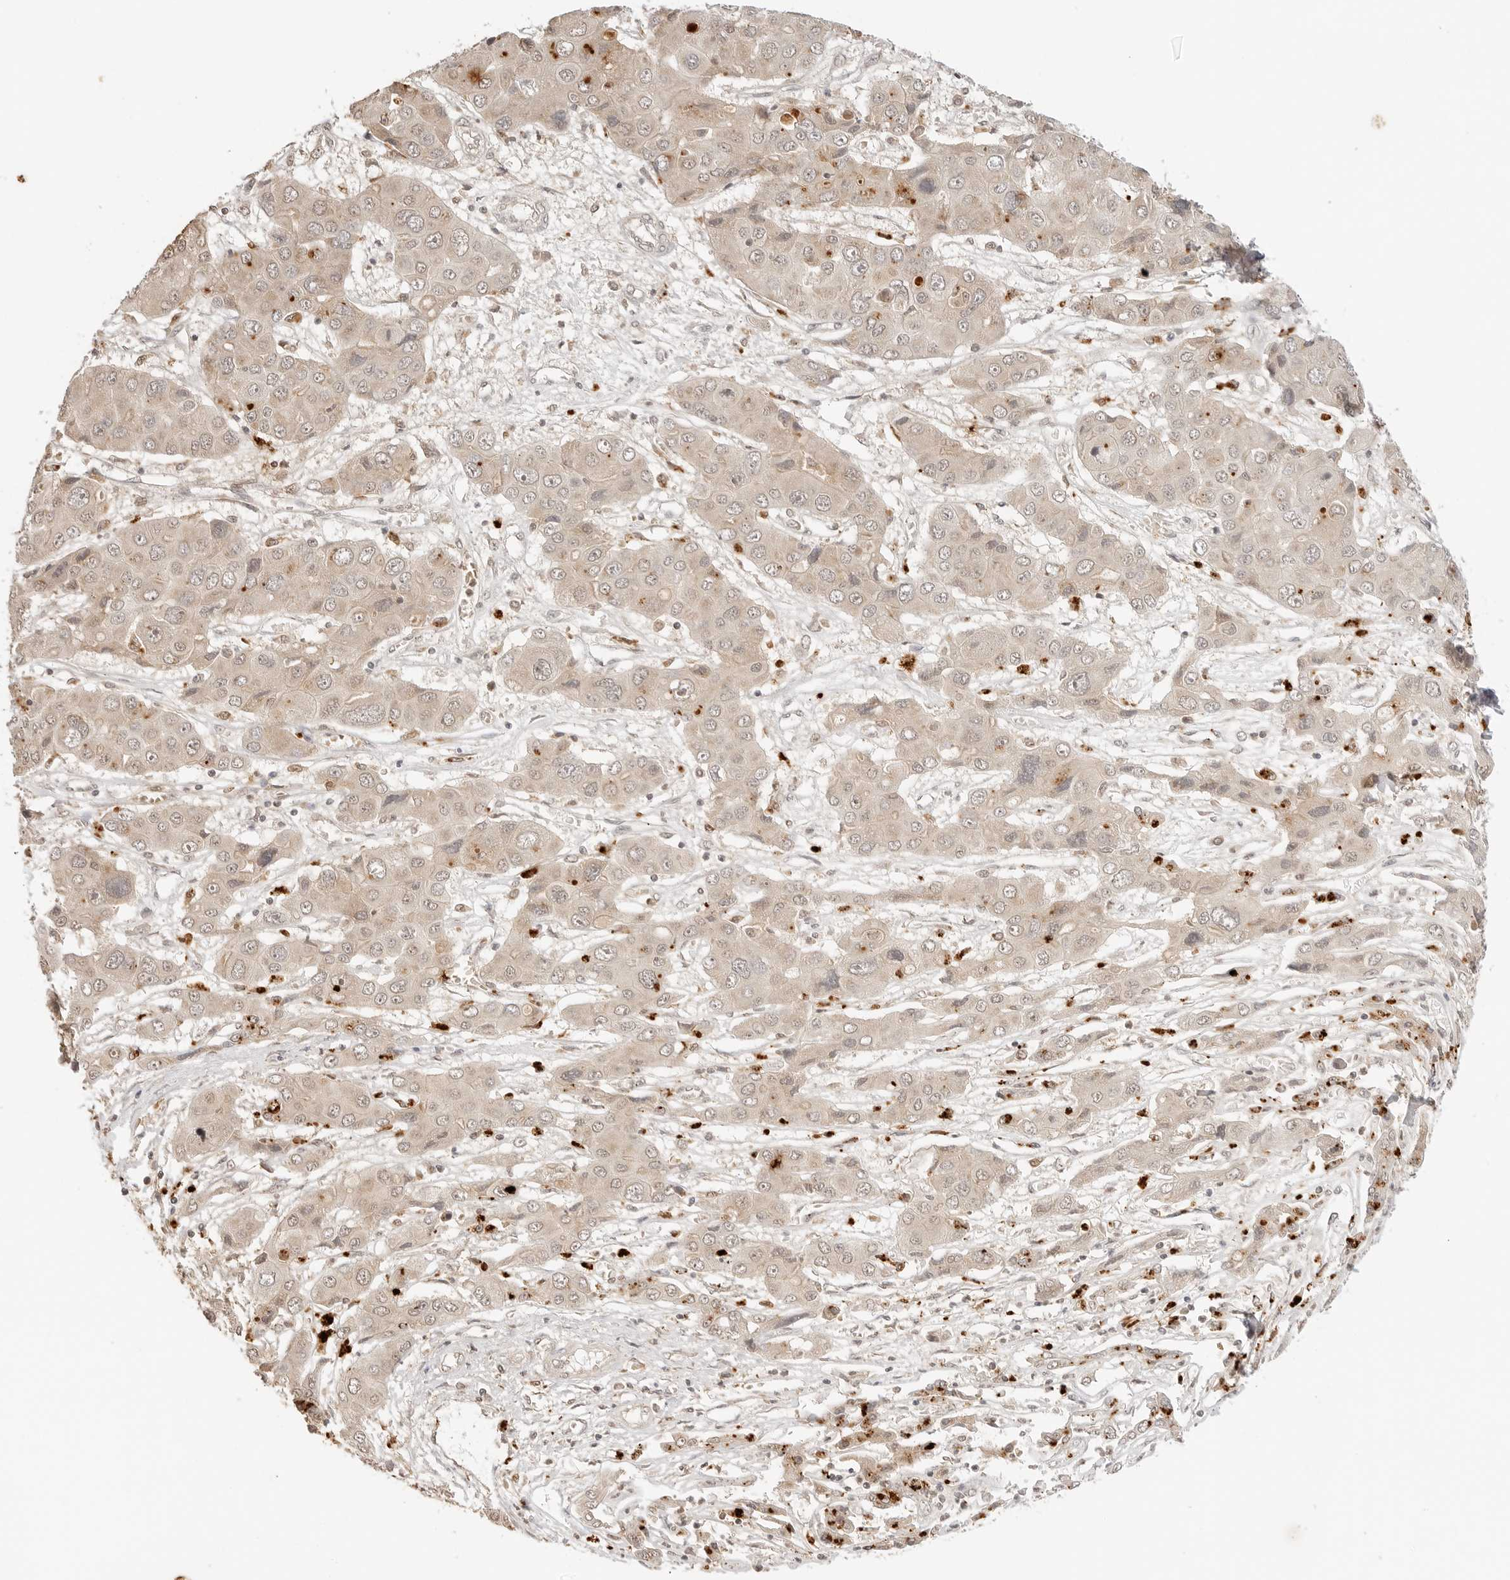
{"staining": {"intensity": "weak", "quantity": ">75%", "location": "cytoplasmic/membranous"}, "tissue": "liver cancer", "cell_type": "Tumor cells", "image_type": "cancer", "snomed": [{"axis": "morphology", "description": "Cholangiocarcinoma"}, {"axis": "topography", "description": "Liver"}], "caption": "This image exhibits liver cholangiocarcinoma stained with immunohistochemistry (IHC) to label a protein in brown. The cytoplasmic/membranous of tumor cells show weak positivity for the protein. Nuclei are counter-stained blue.", "gene": "GPR34", "patient": {"sex": "male", "age": 67}}